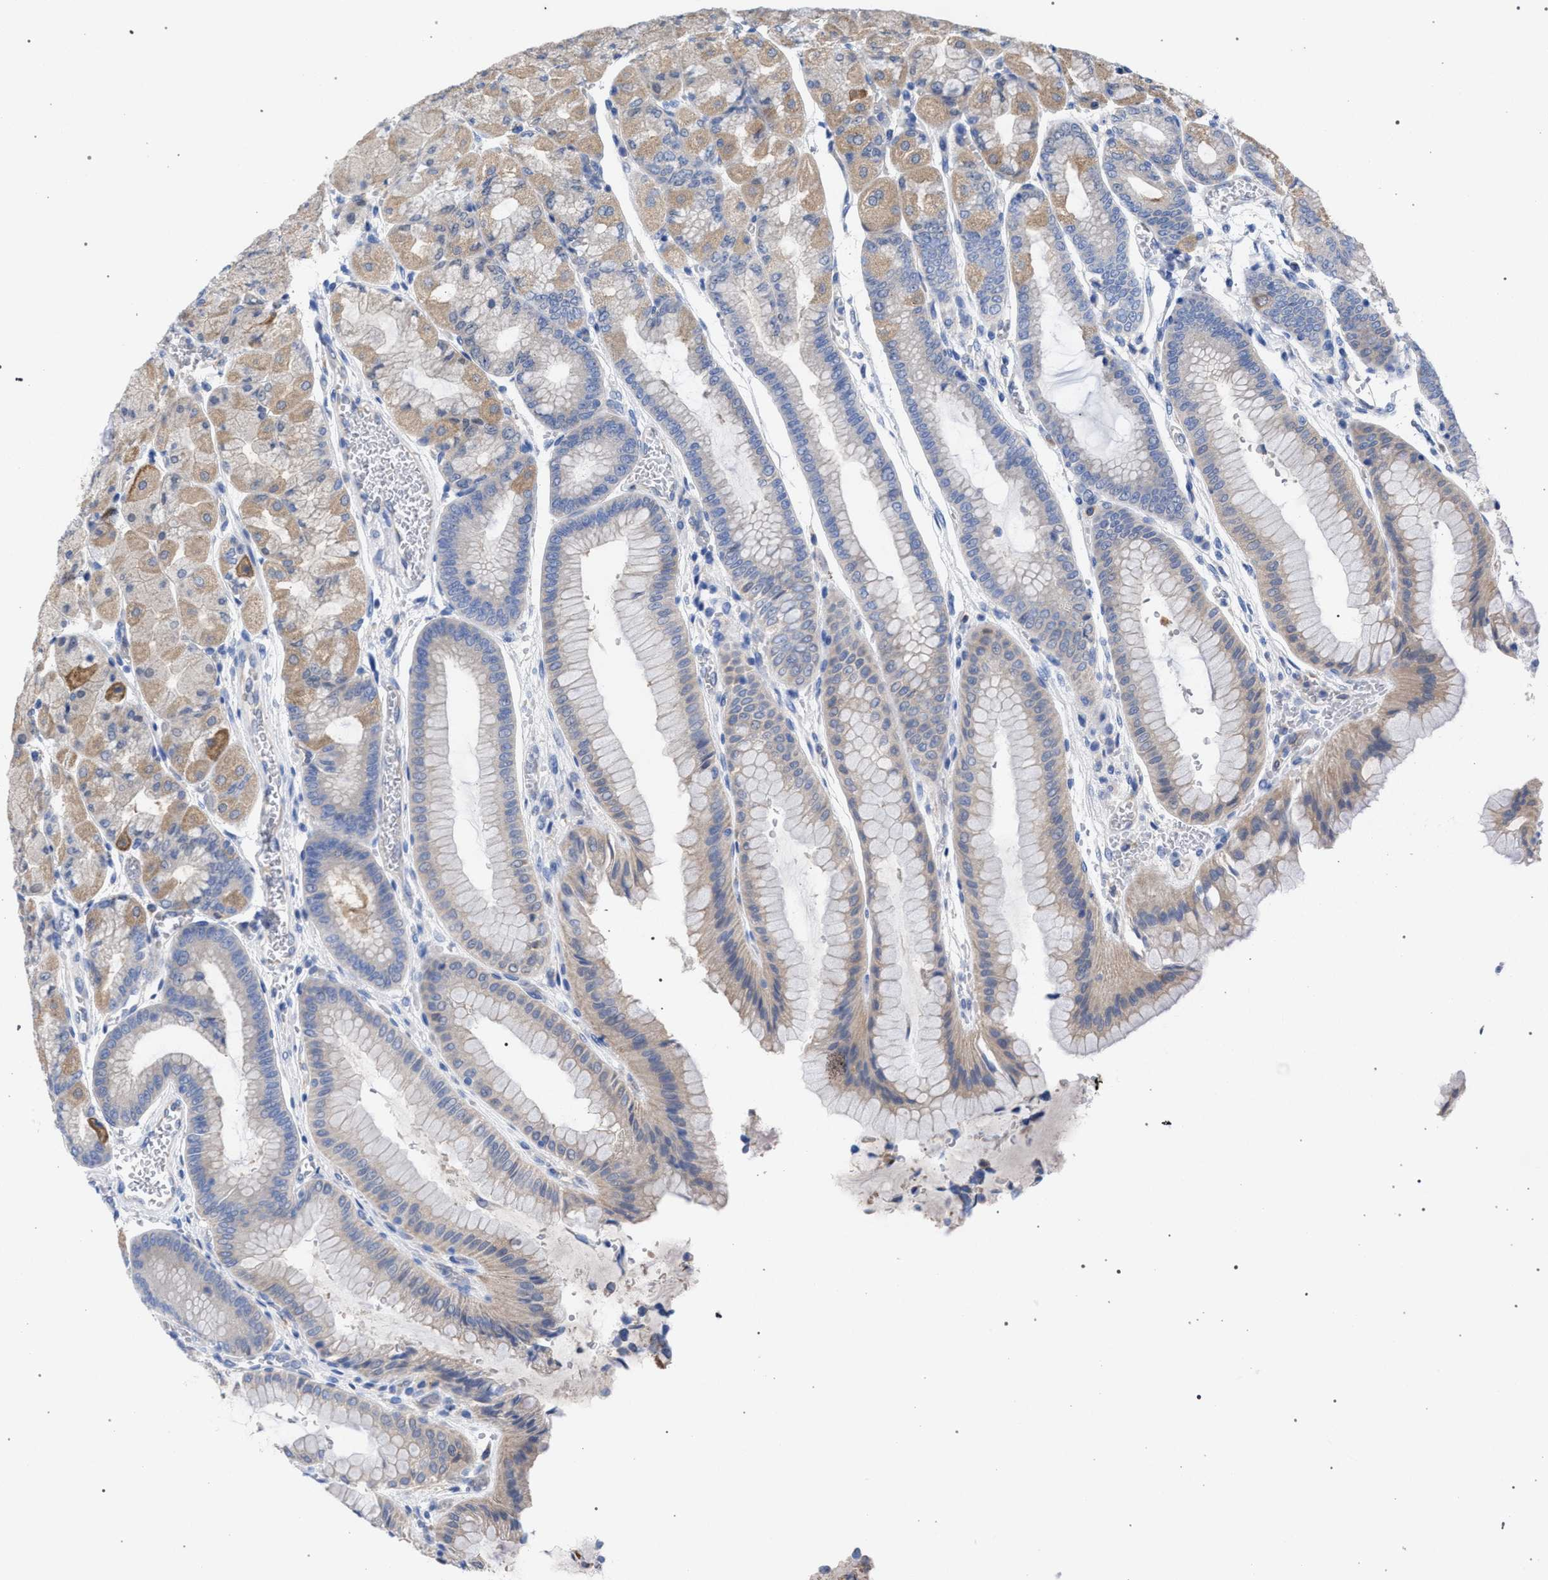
{"staining": {"intensity": "moderate", "quantity": ">75%", "location": "cytoplasmic/membranous"}, "tissue": "stomach", "cell_type": "Glandular cells", "image_type": "normal", "snomed": [{"axis": "morphology", "description": "Normal tissue, NOS"}, {"axis": "morphology", "description": "Carcinoid, malignant, NOS"}, {"axis": "topography", "description": "Stomach, upper"}], "caption": "Protein staining by immunohistochemistry displays moderate cytoplasmic/membranous expression in about >75% of glandular cells in unremarkable stomach. (DAB (3,3'-diaminobenzidine) = brown stain, brightfield microscopy at high magnification).", "gene": "GMPR", "patient": {"sex": "male", "age": 39}}